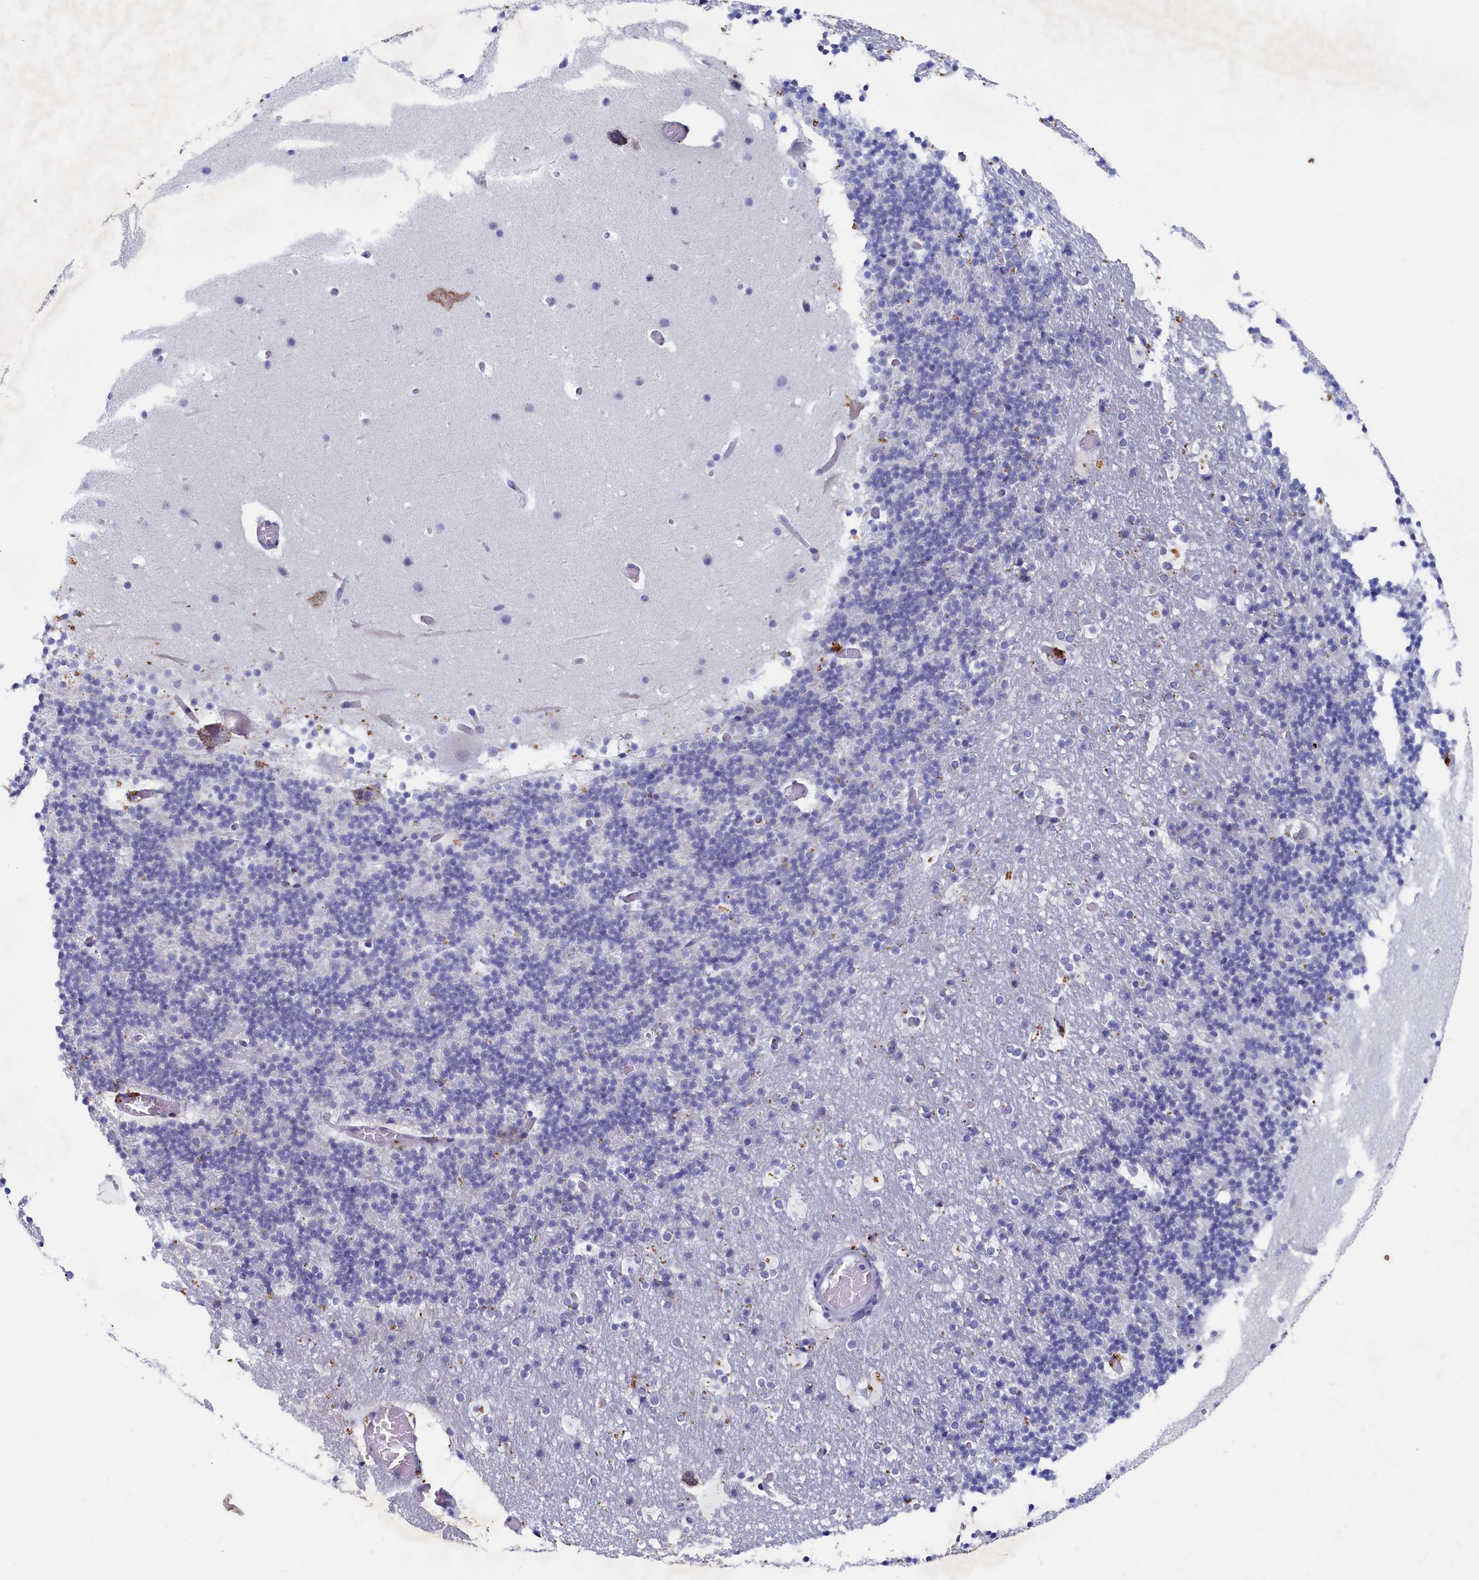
{"staining": {"intensity": "negative", "quantity": "none", "location": "none"}, "tissue": "cerebellum", "cell_type": "Cells in granular layer", "image_type": "normal", "snomed": [{"axis": "morphology", "description": "Normal tissue, NOS"}, {"axis": "topography", "description": "Cerebellum"}], "caption": "Immunohistochemistry (IHC) histopathology image of normal cerebellum: human cerebellum stained with DAB reveals no significant protein staining in cells in granular layer. (Stains: DAB (3,3'-diaminobenzidine) immunohistochemistry with hematoxylin counter stain, Microscopy: brightfield microscopy at high magnification).", "gene": "WDR76", "patient": {"sex": "male", "age": 57}}